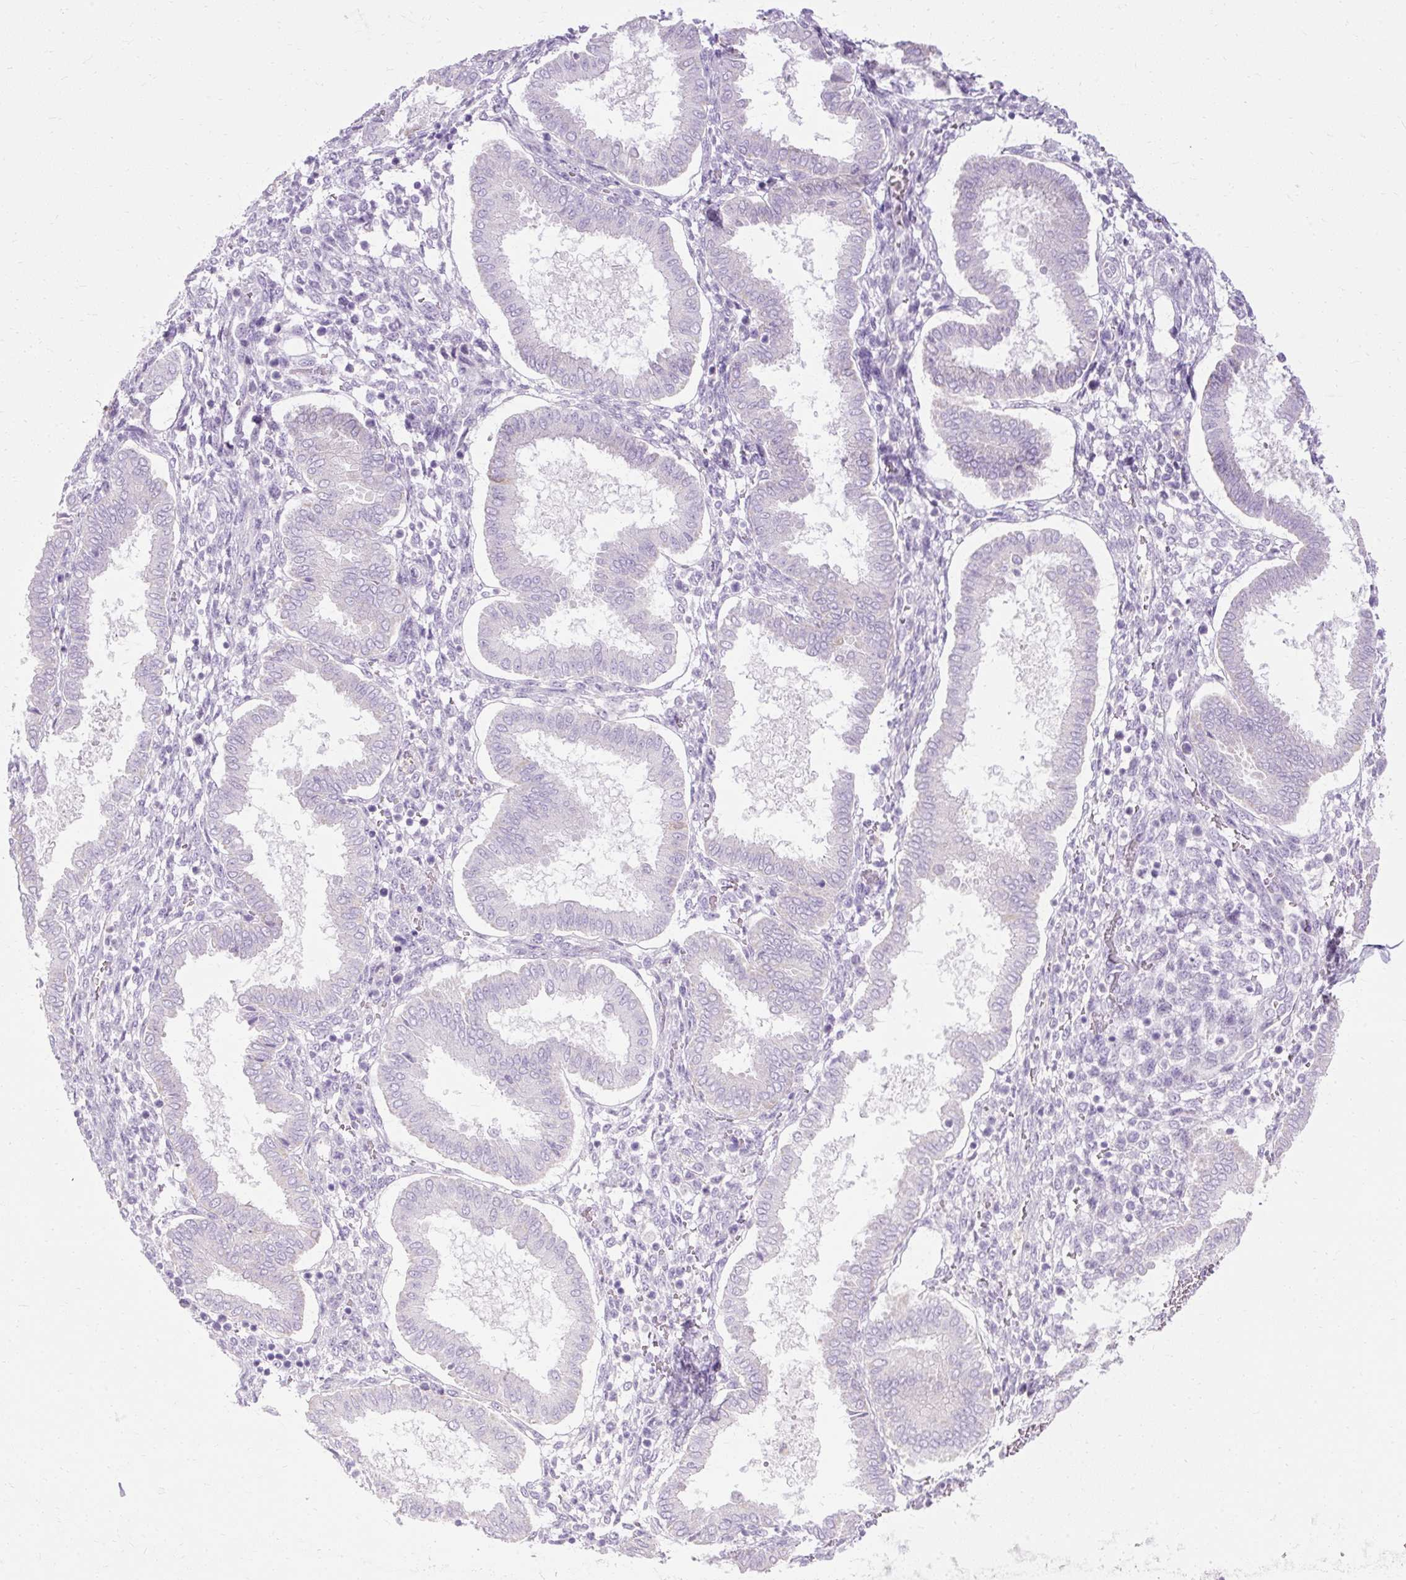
{"staining": {"intensity": "negative", "quantity": "none", "location": "none"}, "tissue": "endometrium", "cell_type": "Cells in endometrial stroma", "image_type": "normal", "snomed": [{"axis": "morphology", "description": "Normal tissue, NOS"}, {"axis": "topography", "description": "Endometrium"}], "caption": "Image shows no significant protein positivity in cells in endometrial stroma of normal endometrium. The staining is performed using DAB (3,3'-diaminobenzidine) brown chromogen with nuclei counter-stained in using hematoxylin.", "gene": "HSD11B1", "patient": {"sex": "female", "age": 24}}